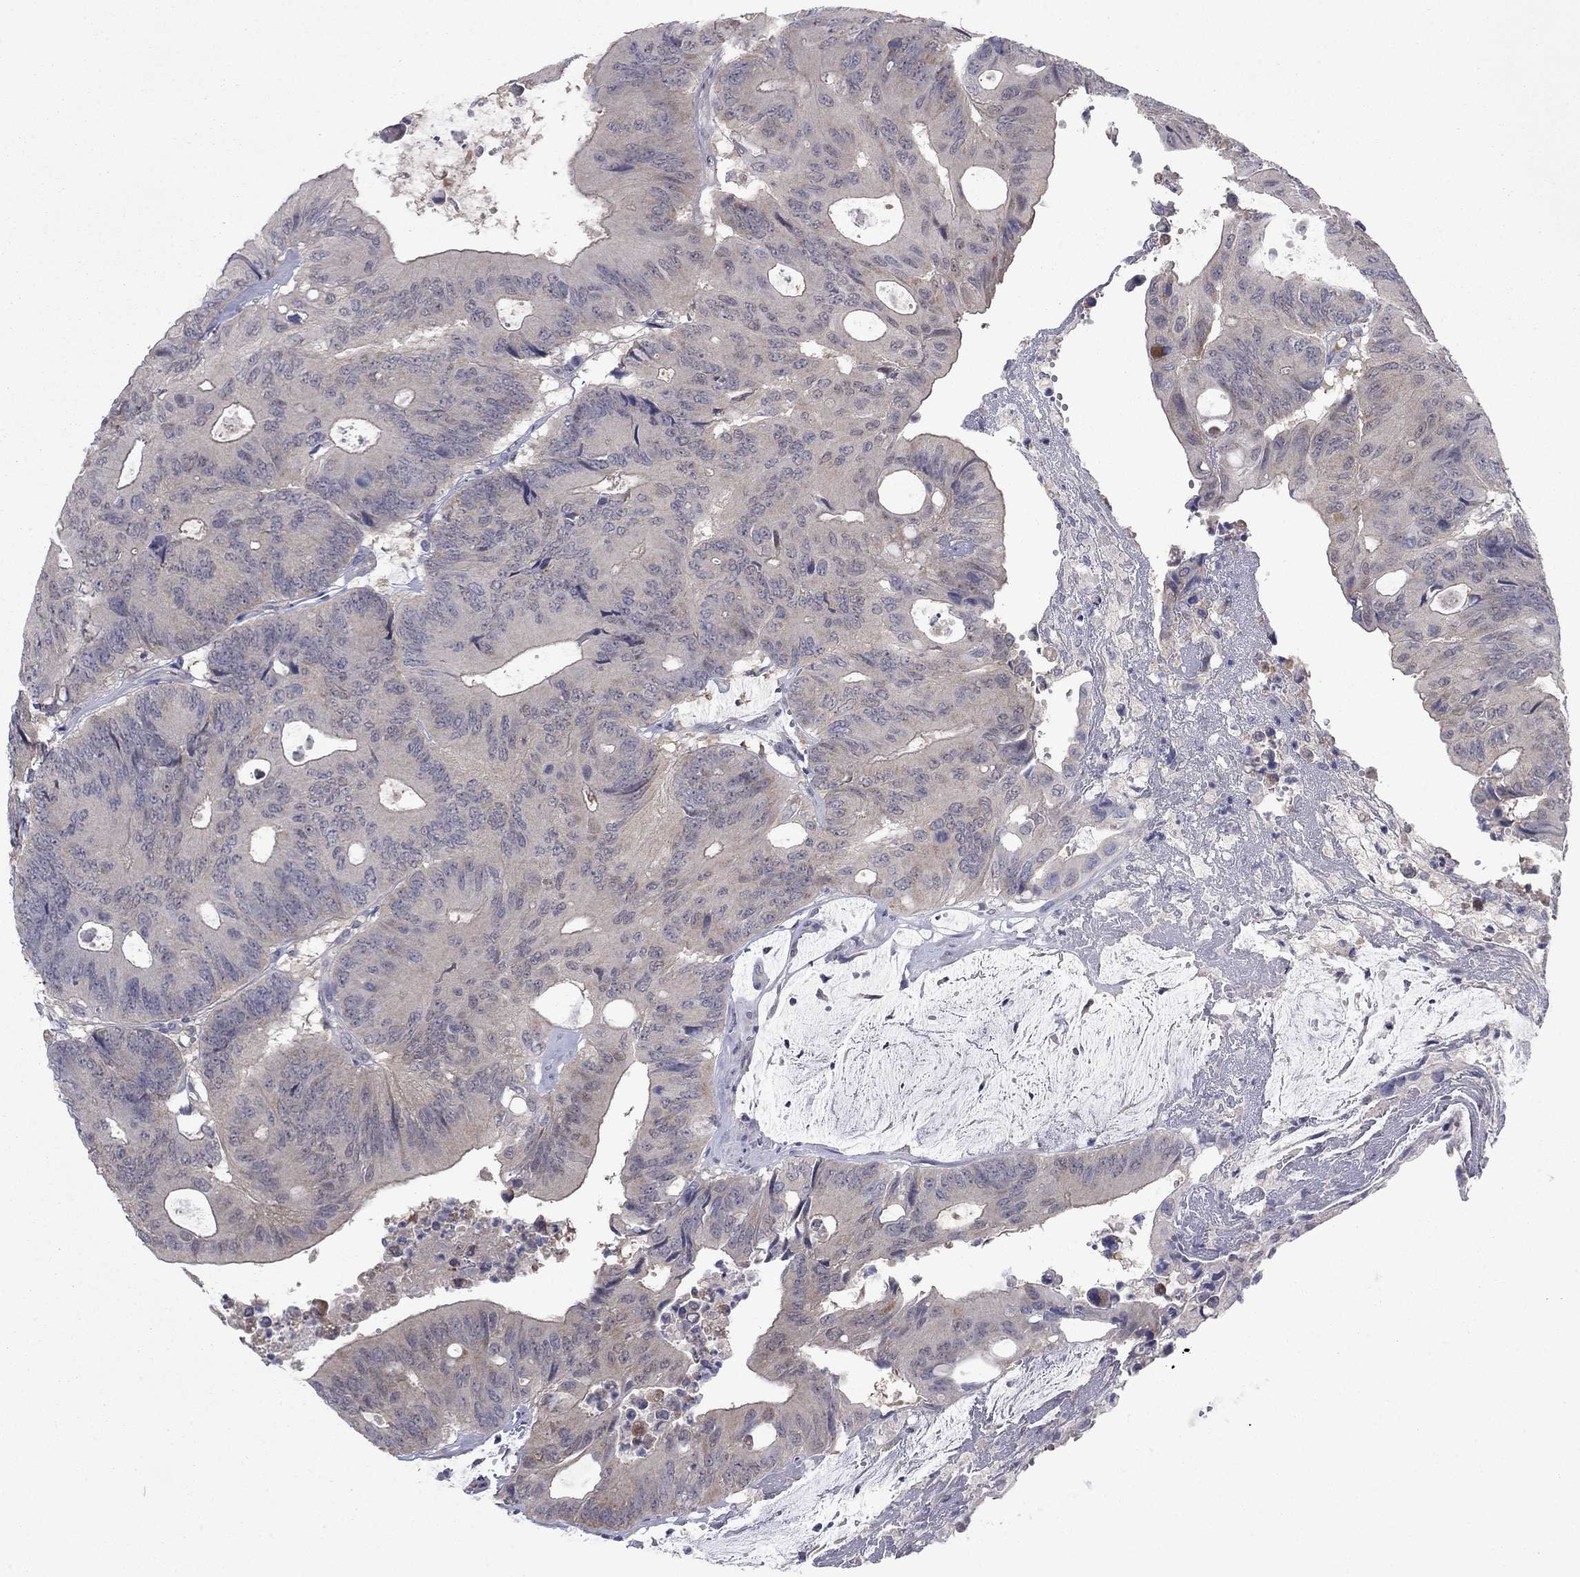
{"staining": {"intensity": "moderate", "quantity": "<25%", "location": "cytoplasmic/membranous"}, "tissue": "colorectal cancer", "cell_type": "Tumor cells", "image_type": "cancer", "snomed": [{"axis": "morphology", "description": "Normal tissue, NOS"}, {"axis": "morphology", "description": "Adenocarcinoma, NOS"}, {"axis": "topography", "description": "Colon"}], "caption": "This image demonstrates IHC staining of human adenocarcinoma (colorectal), with low moderate cytoplasmic/membranous positivity in about <25% of tumor cells.", "gene": "GRHPR", "patient": {"sex": "male", "age": 65}}